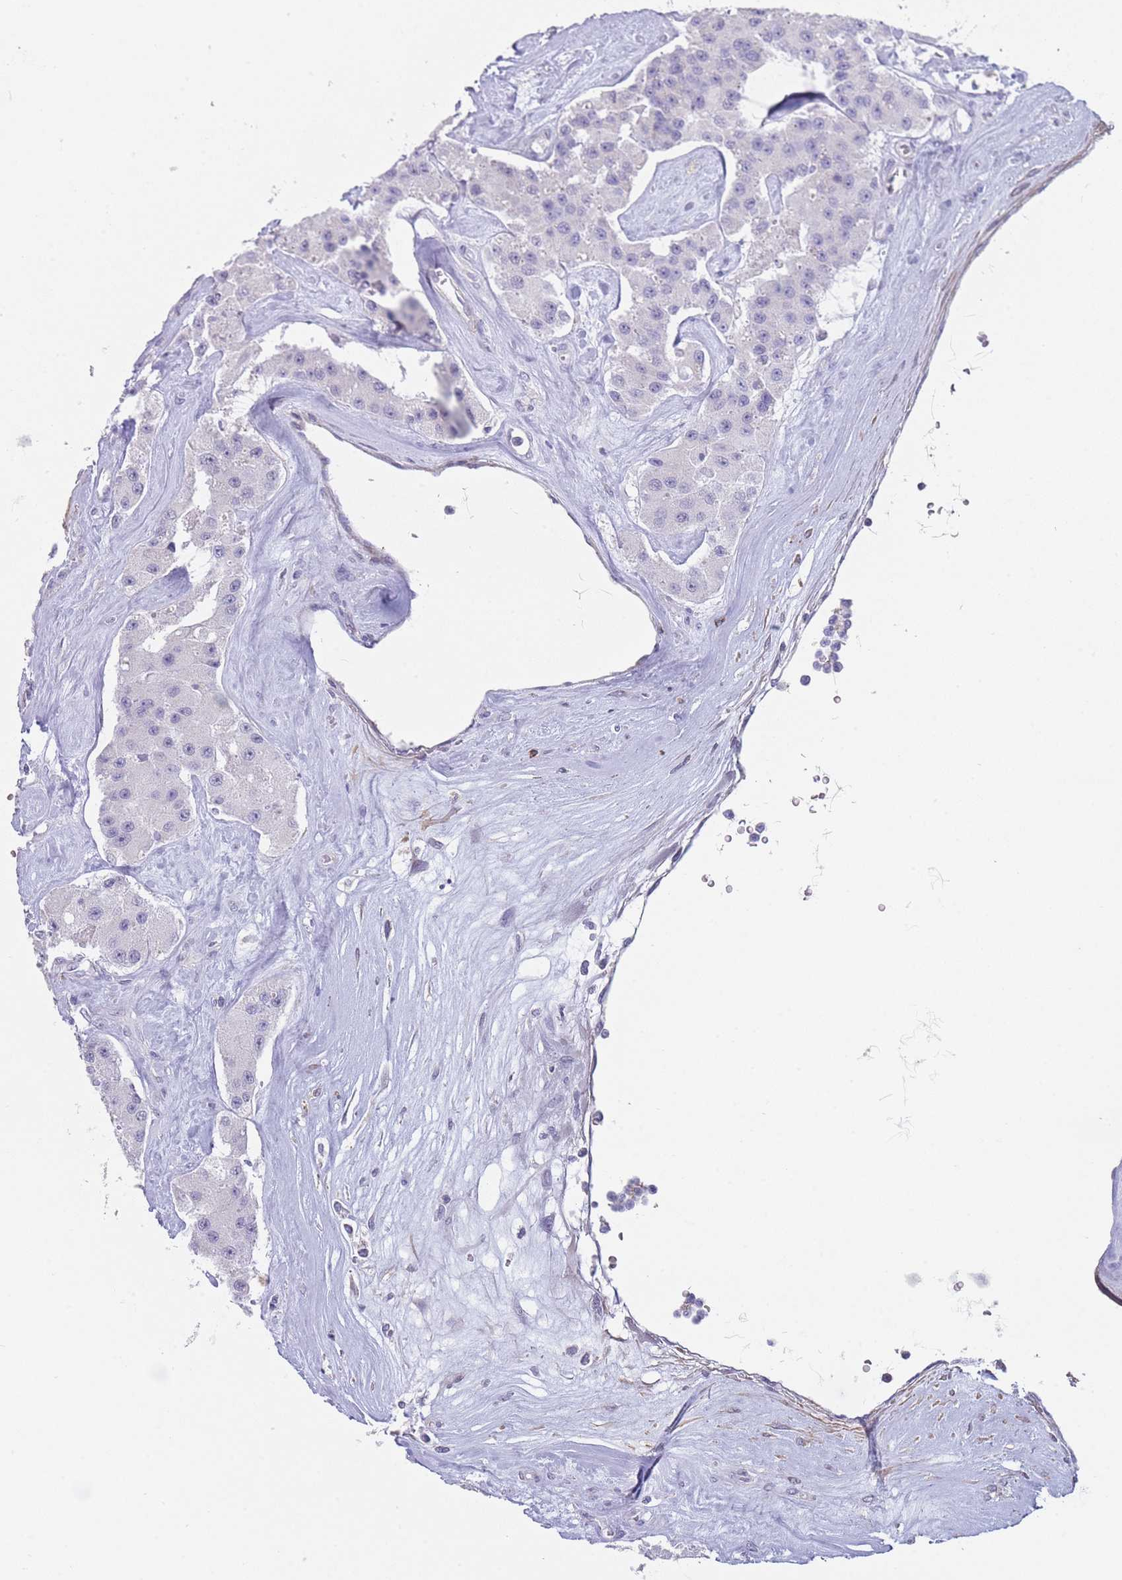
{"staining": {"intensity": "negative", "quantity": "none", "location": "none"}, "tissue": "carcinoid", "cell_type": "Tumor cells", "image_type": "cancer", "snomed": [{"axis": "morphology", "description": "Carcinoid, malignant, NOS"}, {"axis": "topography", "description": "Pancreas"}], "caption": "Immunohistochemical staining of human carcinoid displays no significant staining in tumor cells.", "gene": "ASAP3", "patient": {"sex": "male", "age": 41}}